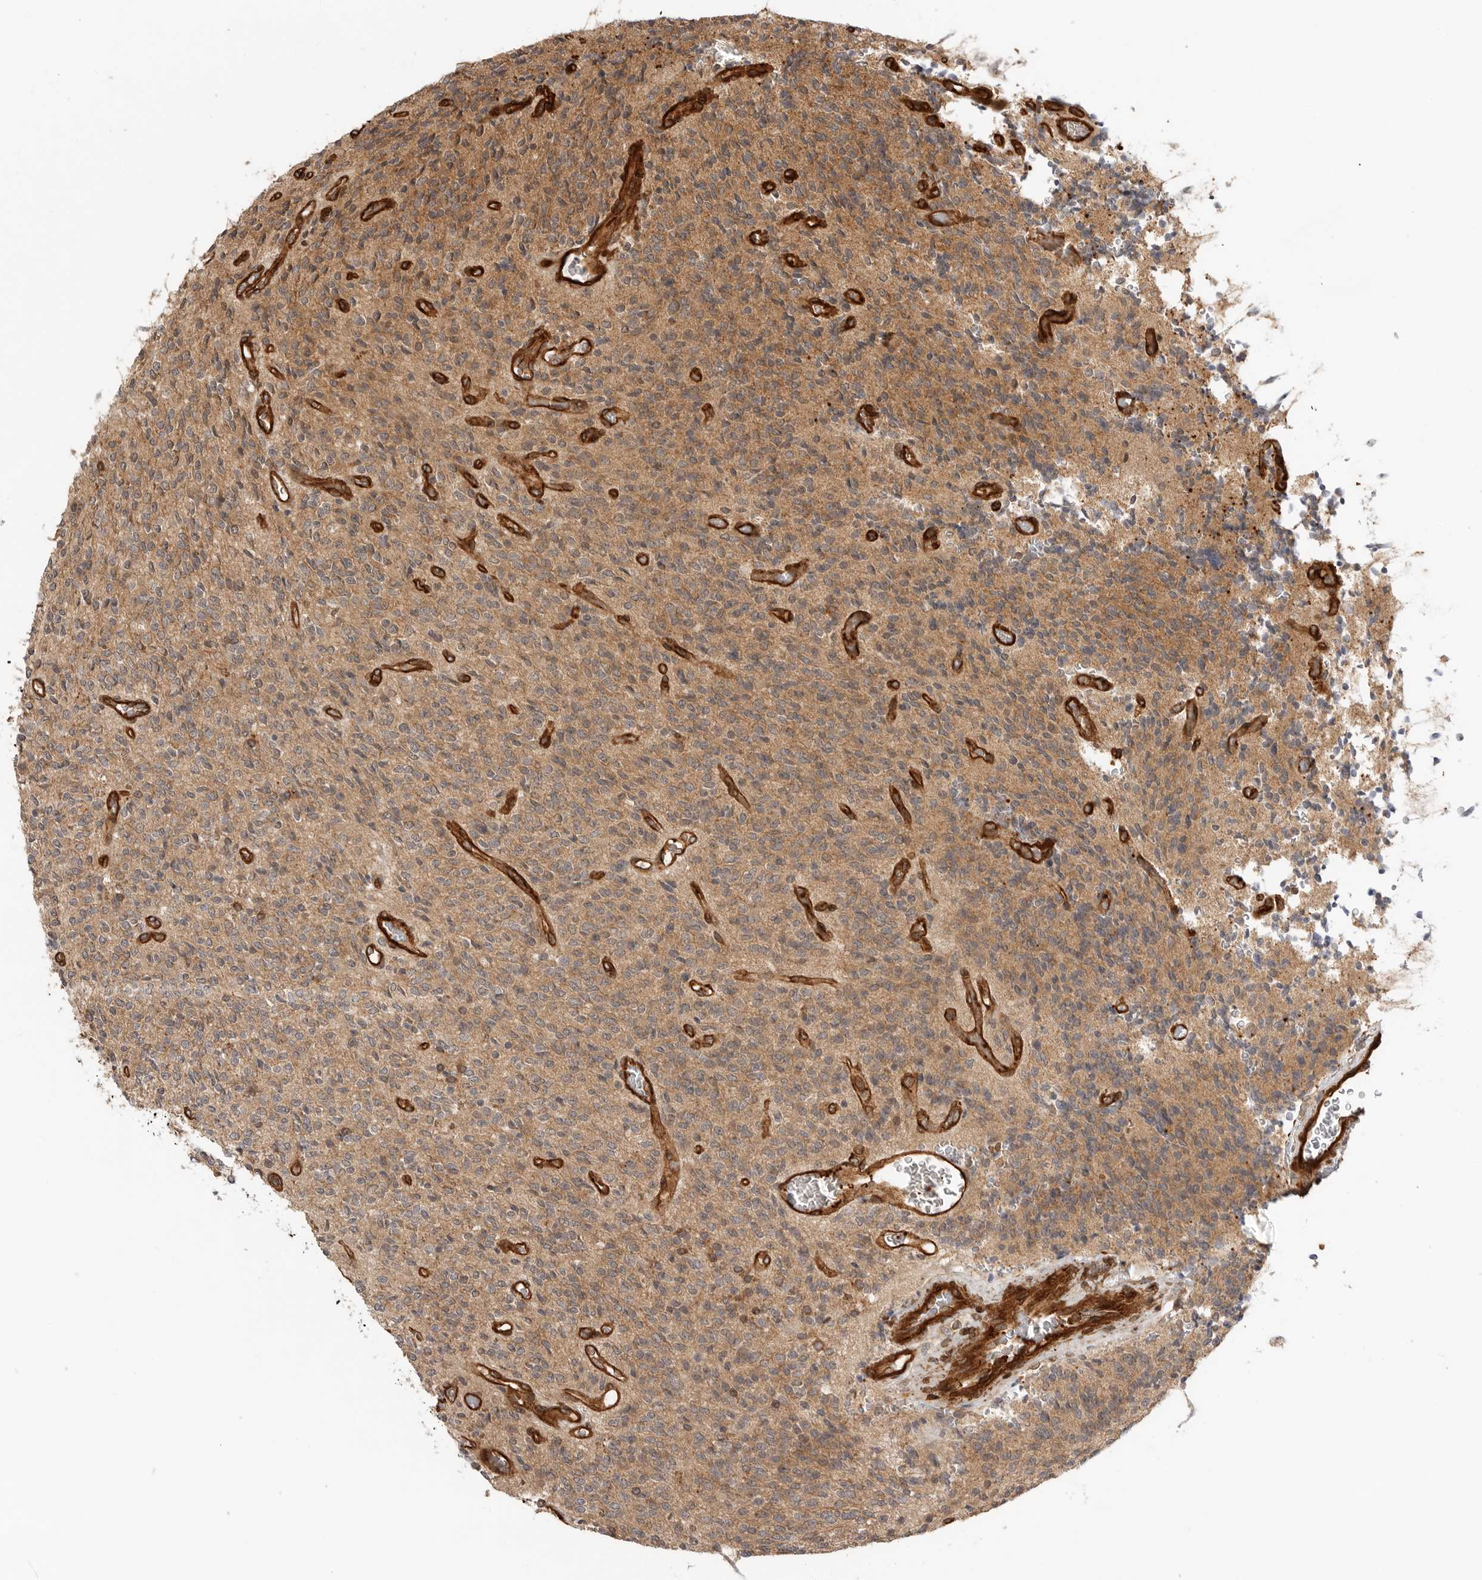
{"staining": {"intensity": "moderate", "quantity": "25%-75%", "location": "cytoplasmic/membranous"}, "tissue": "glioma", "cell_type": "Tumor cells", "image_type": "cancer", "snomed": [{"axis": "morphology", "description": "Glioma, malignant, High grade"}, {"axis": "topography", "description": "Brain"}], "caption": "Immunohistochemistry (IHC) micrograph of neoplastic tissue: human malignant high-grade glioma stained using immunohistochemistry (IHC) displays medium levels of moderate protein expression localized specifically in the cytoplasmic/membranous of tumor cells, appearing as a cytoplasmic/membranous brown color.", "gene": "GPATCH2", "patient": {"sex": "male", "age": 34}}